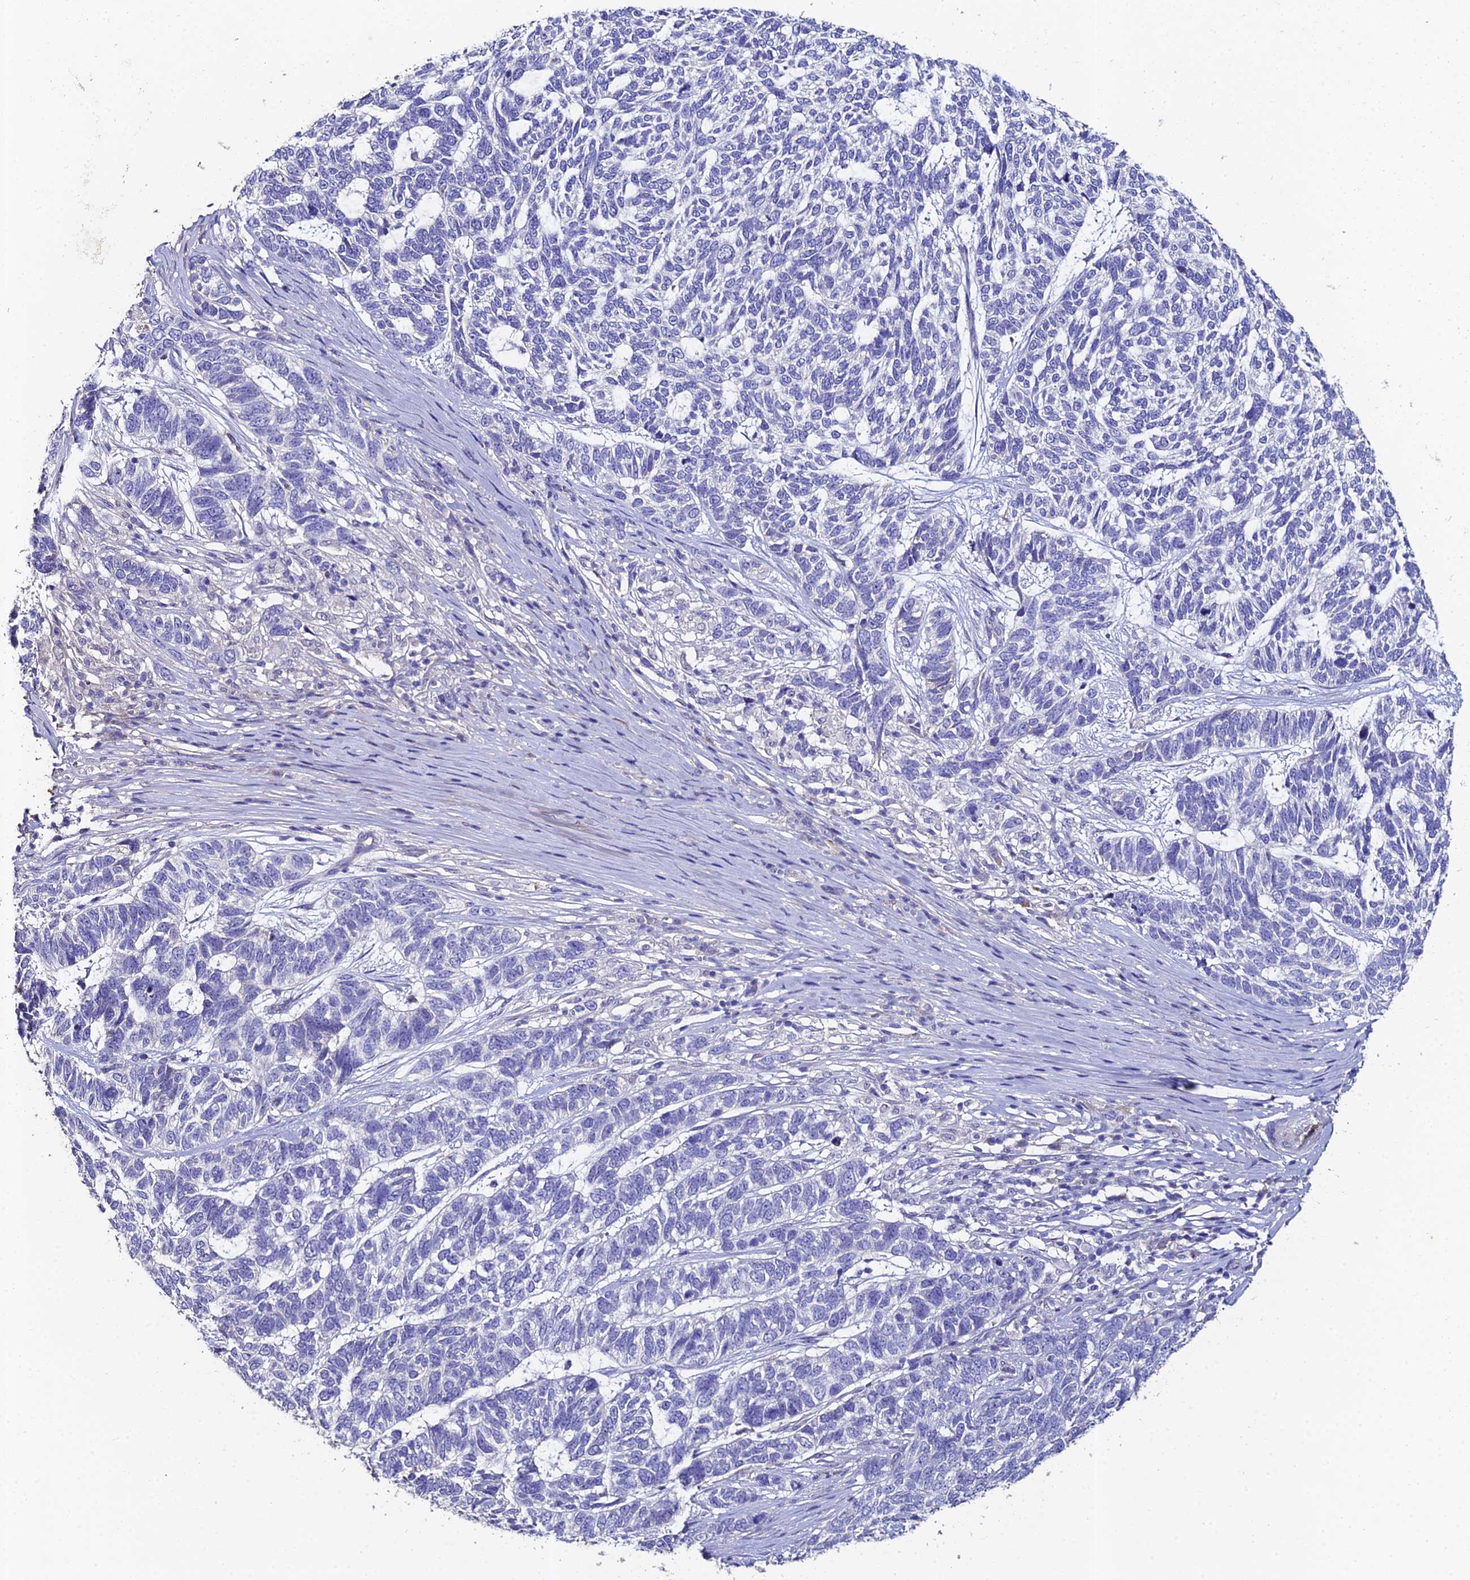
{"staining": {"intensity": "negative", "quantity": "none", "location": "none"}, "tissue": "skin cancer", "cell_type": "Tumor cells", "image_type": "cancer", "snomed": [{"axis": "morphology", "description": "Basal cell carcinoma"}, {"axis": "topography", "description": "Skin"}], "caption": "This is a micrograph of immunohistochemistry staining of skin cancer (basal cell carcinoma), which shows no staining in tumor cells. Nuclei are stained in blue.", "gene": "ESRRG", "patient": {"sex": "female", "age": 65}}